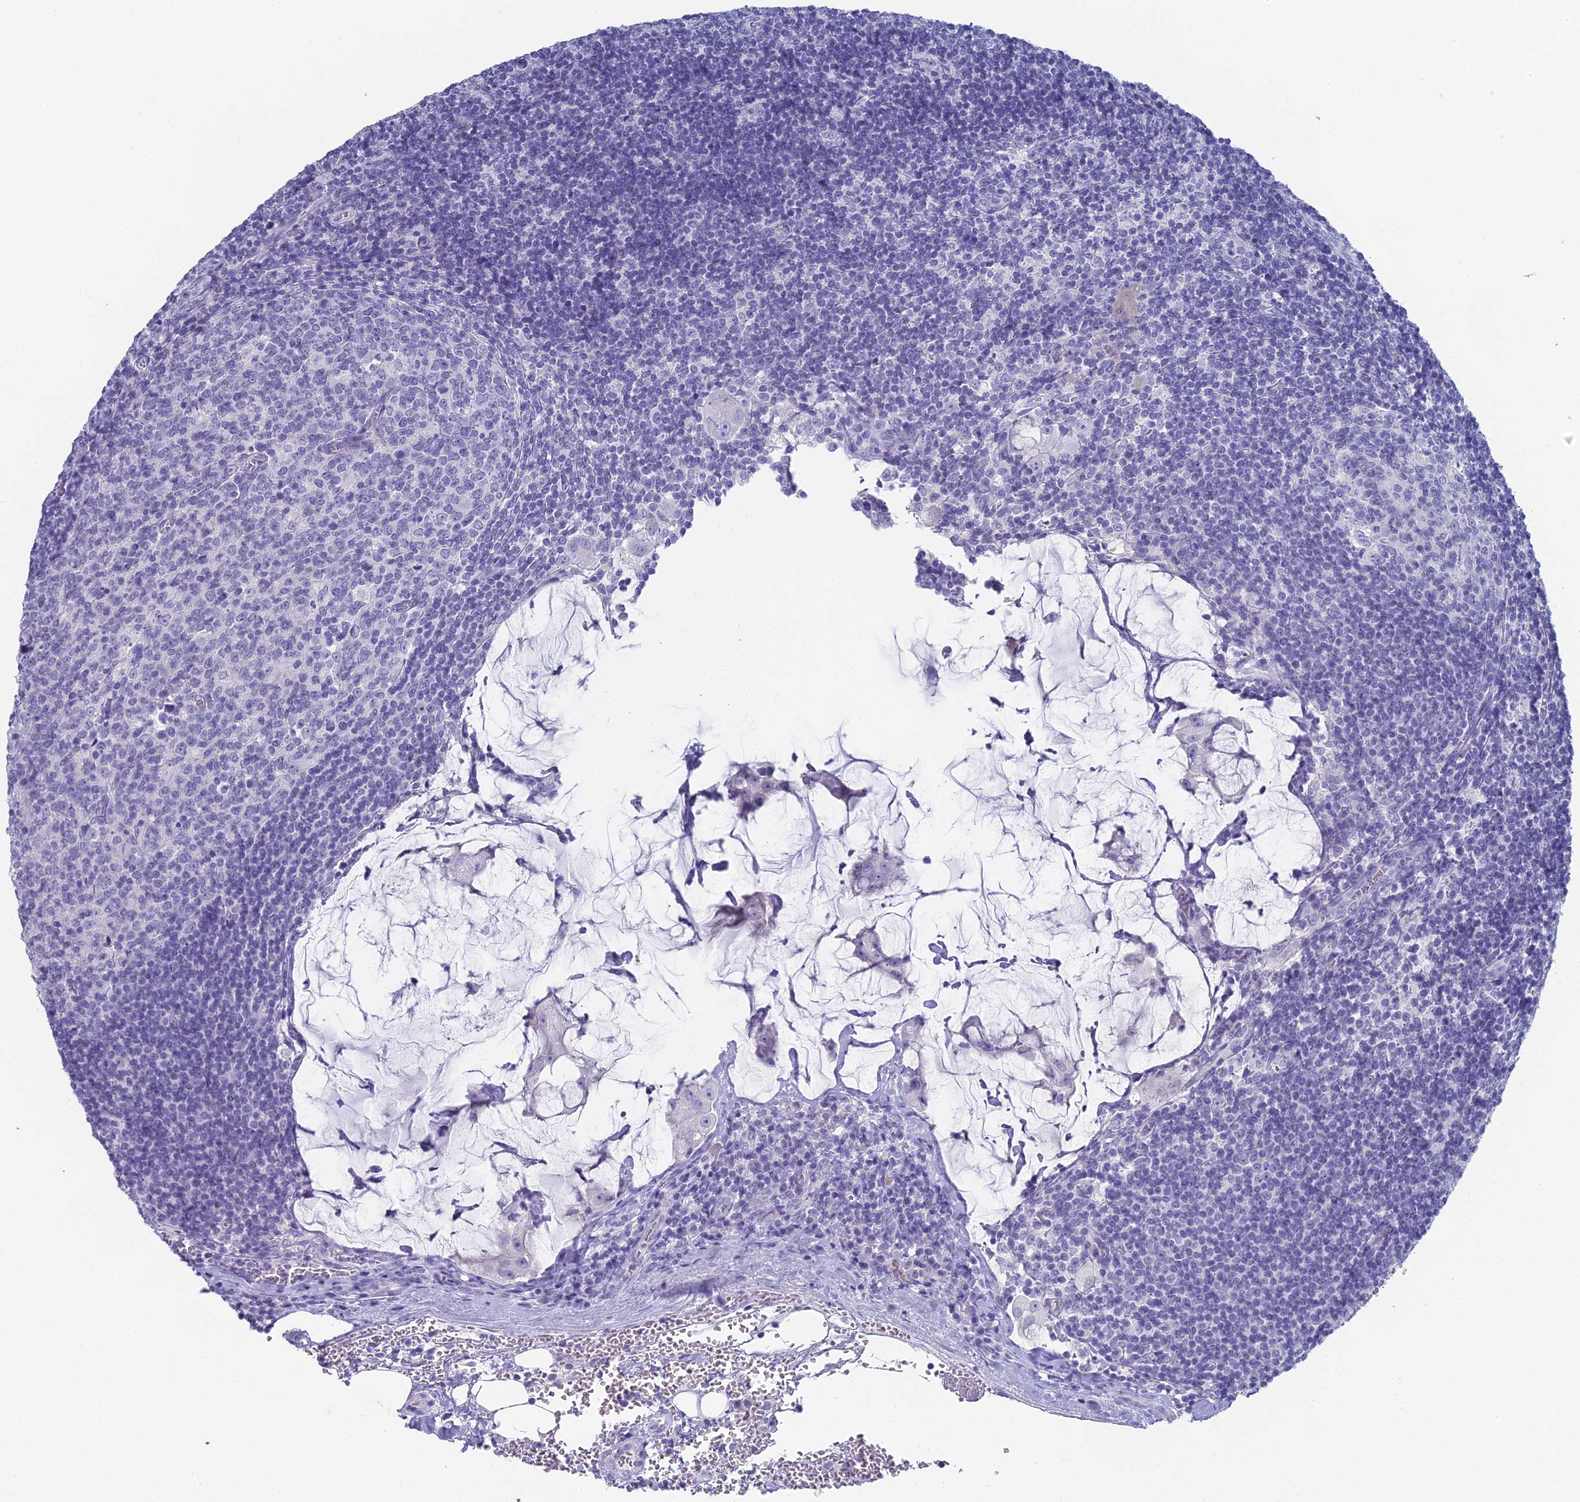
{"staining": {"intensity": "negative", "quantity": "none", "location": "none"}, "tissue": "lymph node", "cell_type": "Germinal center cells", "image_type": "normal", "snomed": [{"axis": "morphology", "description": "Normal tissue, NOS"}, {"axis": "topography", "description": "Lymph node"}], "caption": "High power microscopy micrograph of an IHC micrograph of normal lymph node, revealing no significant staining in germinal center cells.", "gene": "ALPP", "patient": {"sex": "female", "age": 73}}